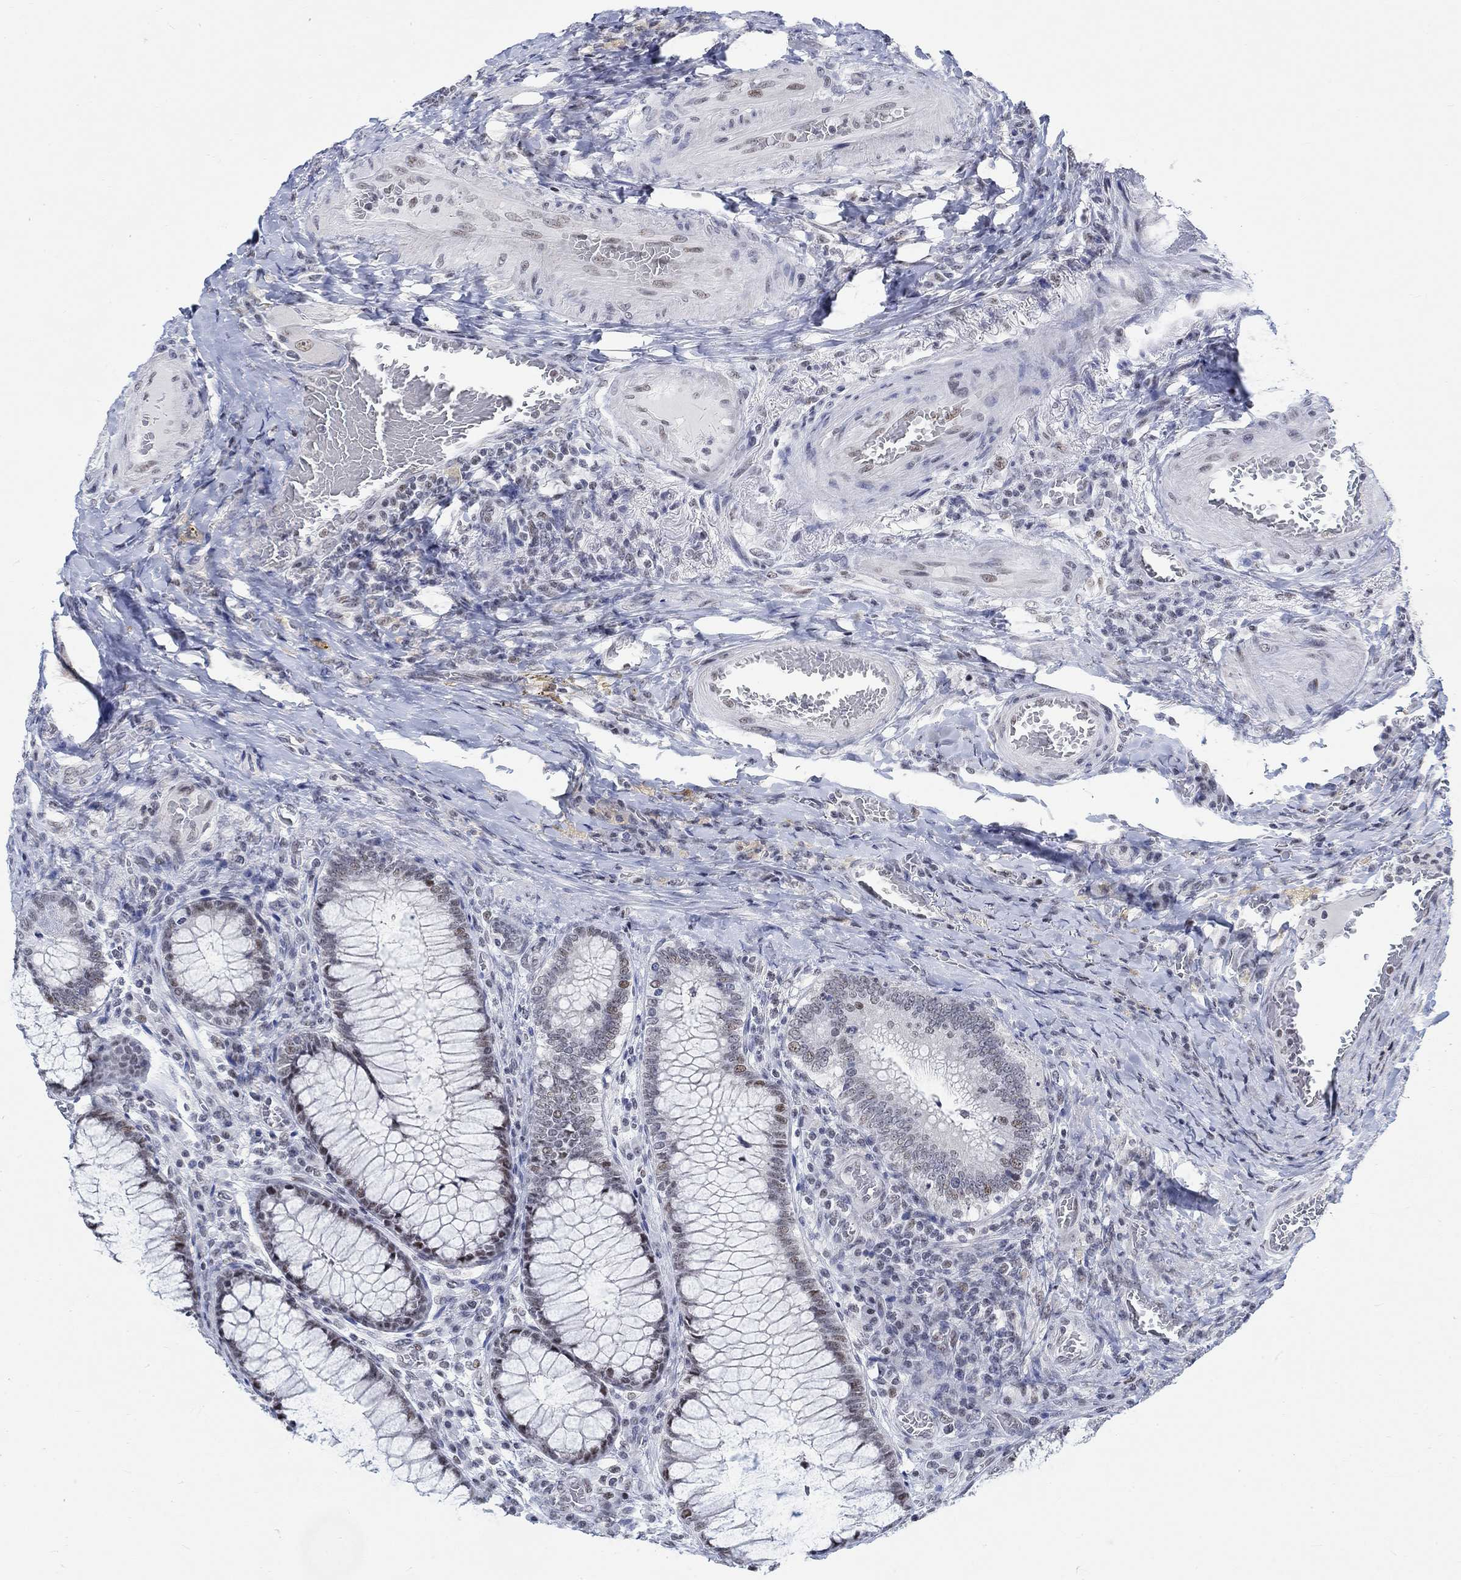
{"staining": {"intensity": "weak", "quantity": "<25%", "location": "nuclear"}, "tissue": "colorectal cancer", "cell_type": "Tumor cells", "image_type": "cancer", "snomed": [{"axis": "morphology", "description": "Adenocarcinoma, NOS"}, {"axis": "topography", "description": "Colon"}], "caption": "Immunohistochemistry (IHC) micrograph of neoplastic tissue: colorectal adenocarcinoma stained with DAB (3,3'-diaminobenzidine) exhibits no significant protein expression in tumor cells.", "gene": "KCNH8", "patient": {"sex": "female", "age": 86}}